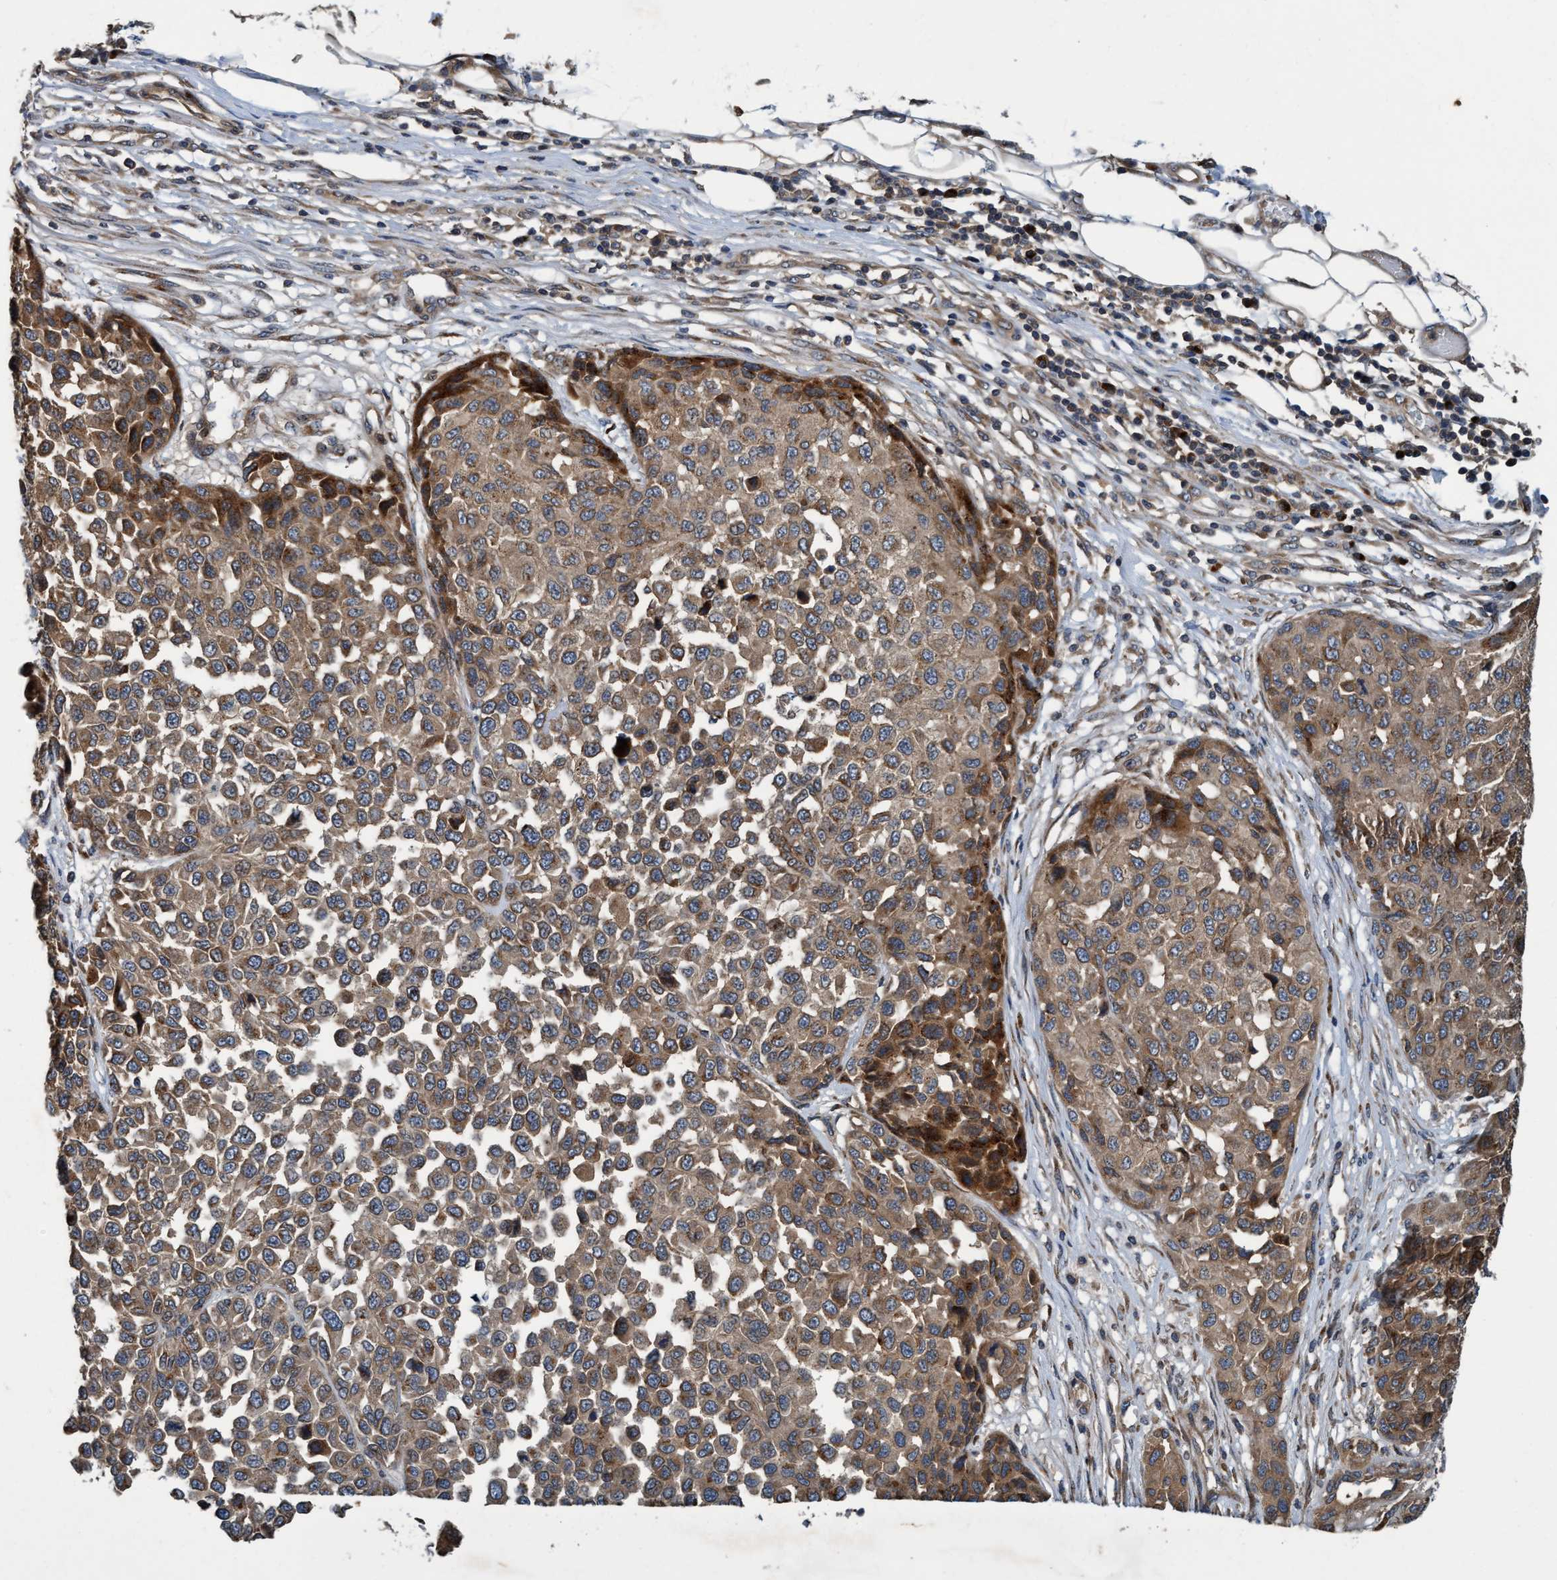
{"staining": {"intensity": "moderate", "quantity": "<25%", "location": "cytoplasmic/membranous"}, "tissue": "melanoma", "cell_type": "Tumor cells", "image_type": "cancer", "snomed": [{"axis": "morphology", "description": "Normal tissue, NOS"}, {"axis": "morphology", "description": "Malignant melanoma, NOS"}, {"axis": "topography", "description": "Skin"}], "caption": "Human malignant melanoma stained with a protein marker demonstrates moderate staining in tumor cells.", "gene": "MACC1", "patient": {"sex": "male", "age": 62}}